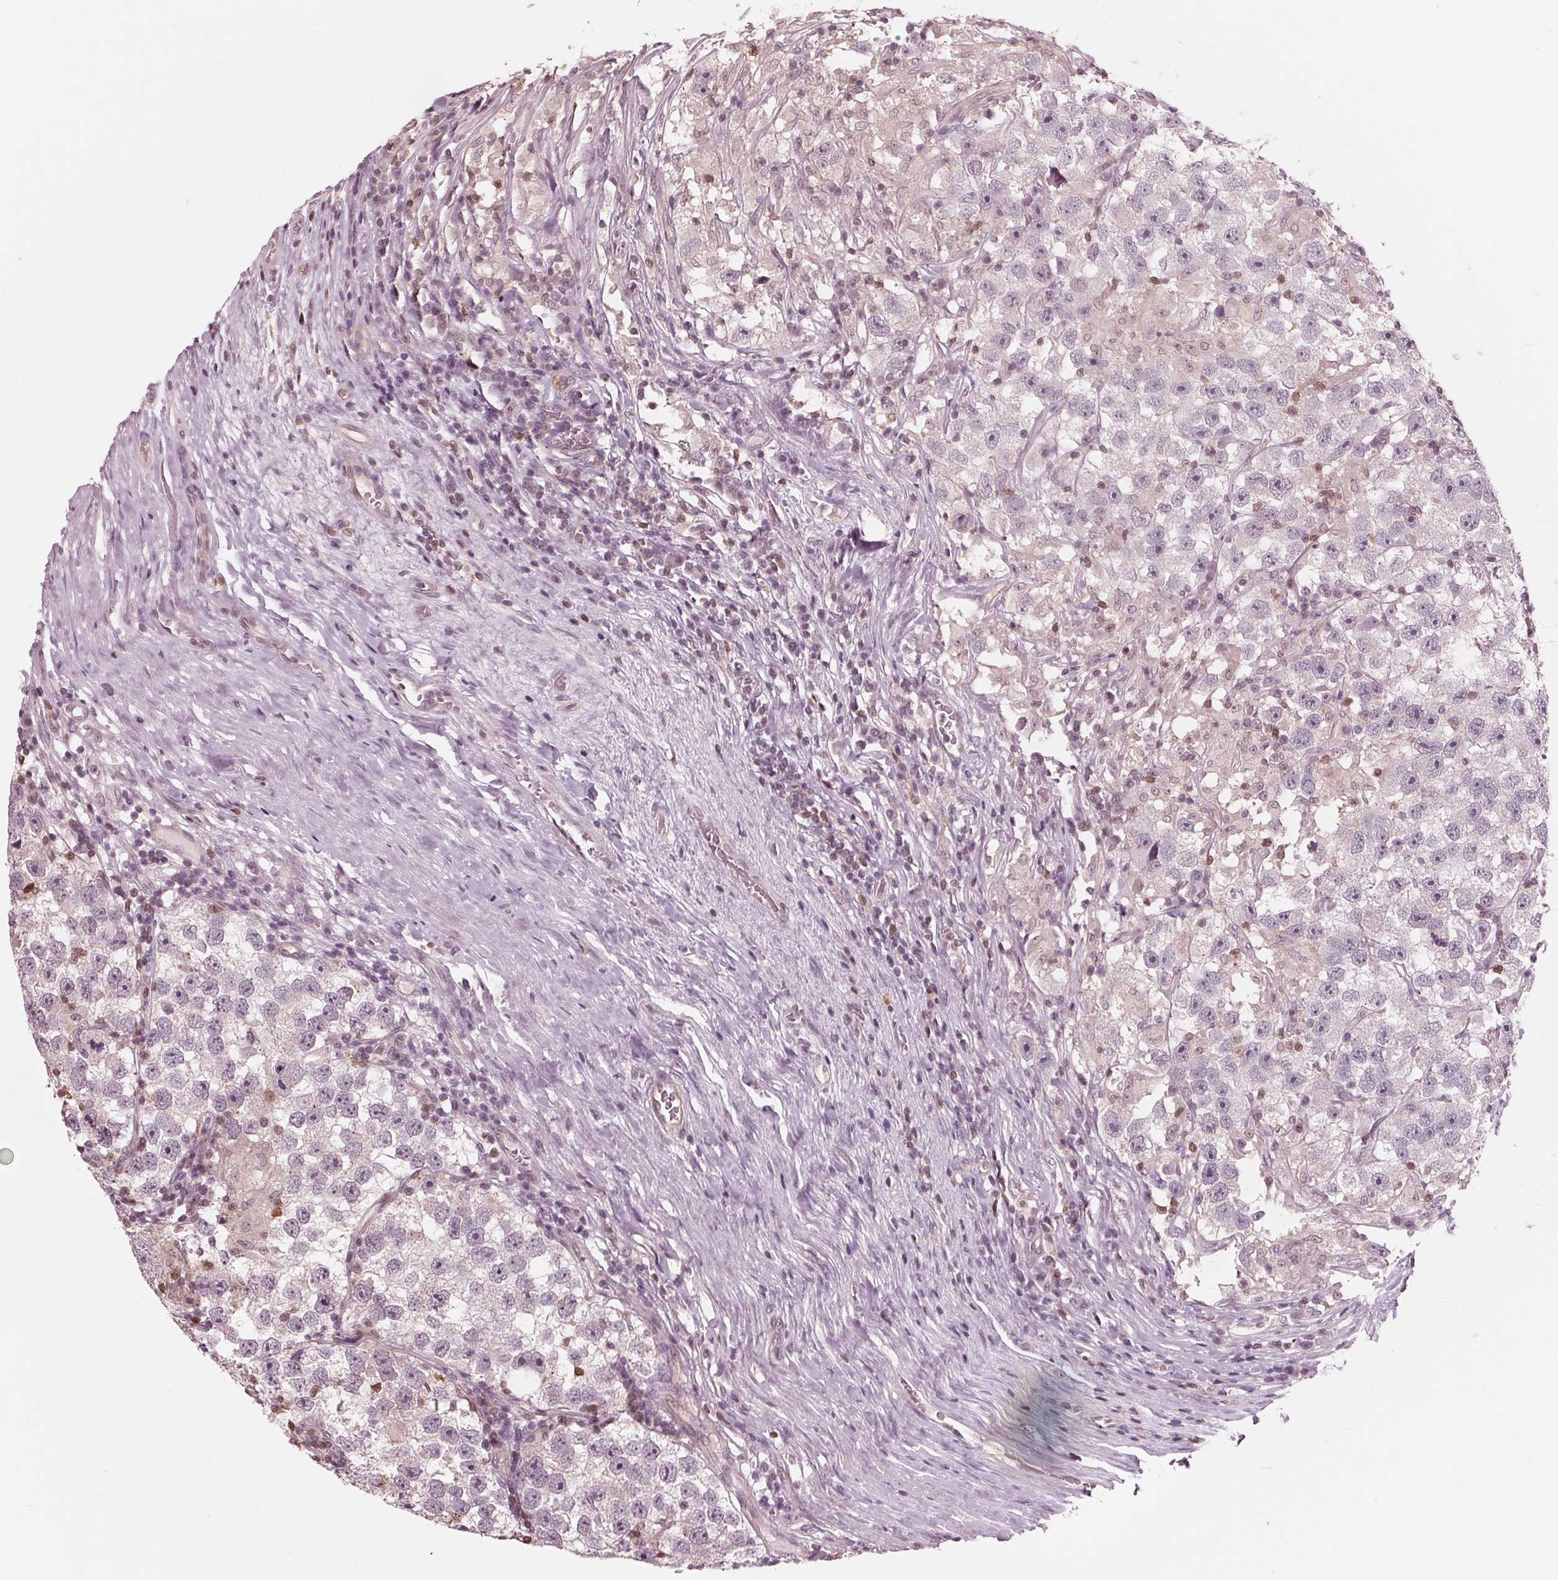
{"staining": {"intensity": "negative", "quantity": "none", "location": "none"}, "tissue": "testis cancer", "cell_type": "Tumor cells", "image_type": "cancer", "snomed": [{"axis": "morphology", "description": "Seminoma, NOS"}, {"axis": "topography", "description": "Testis"}], "caption": "Testis seminoma stained for a protein using IHC displays no staining tumor cells.", "gene": "ING3", "patient": {"sex": "male", "age": 26}}